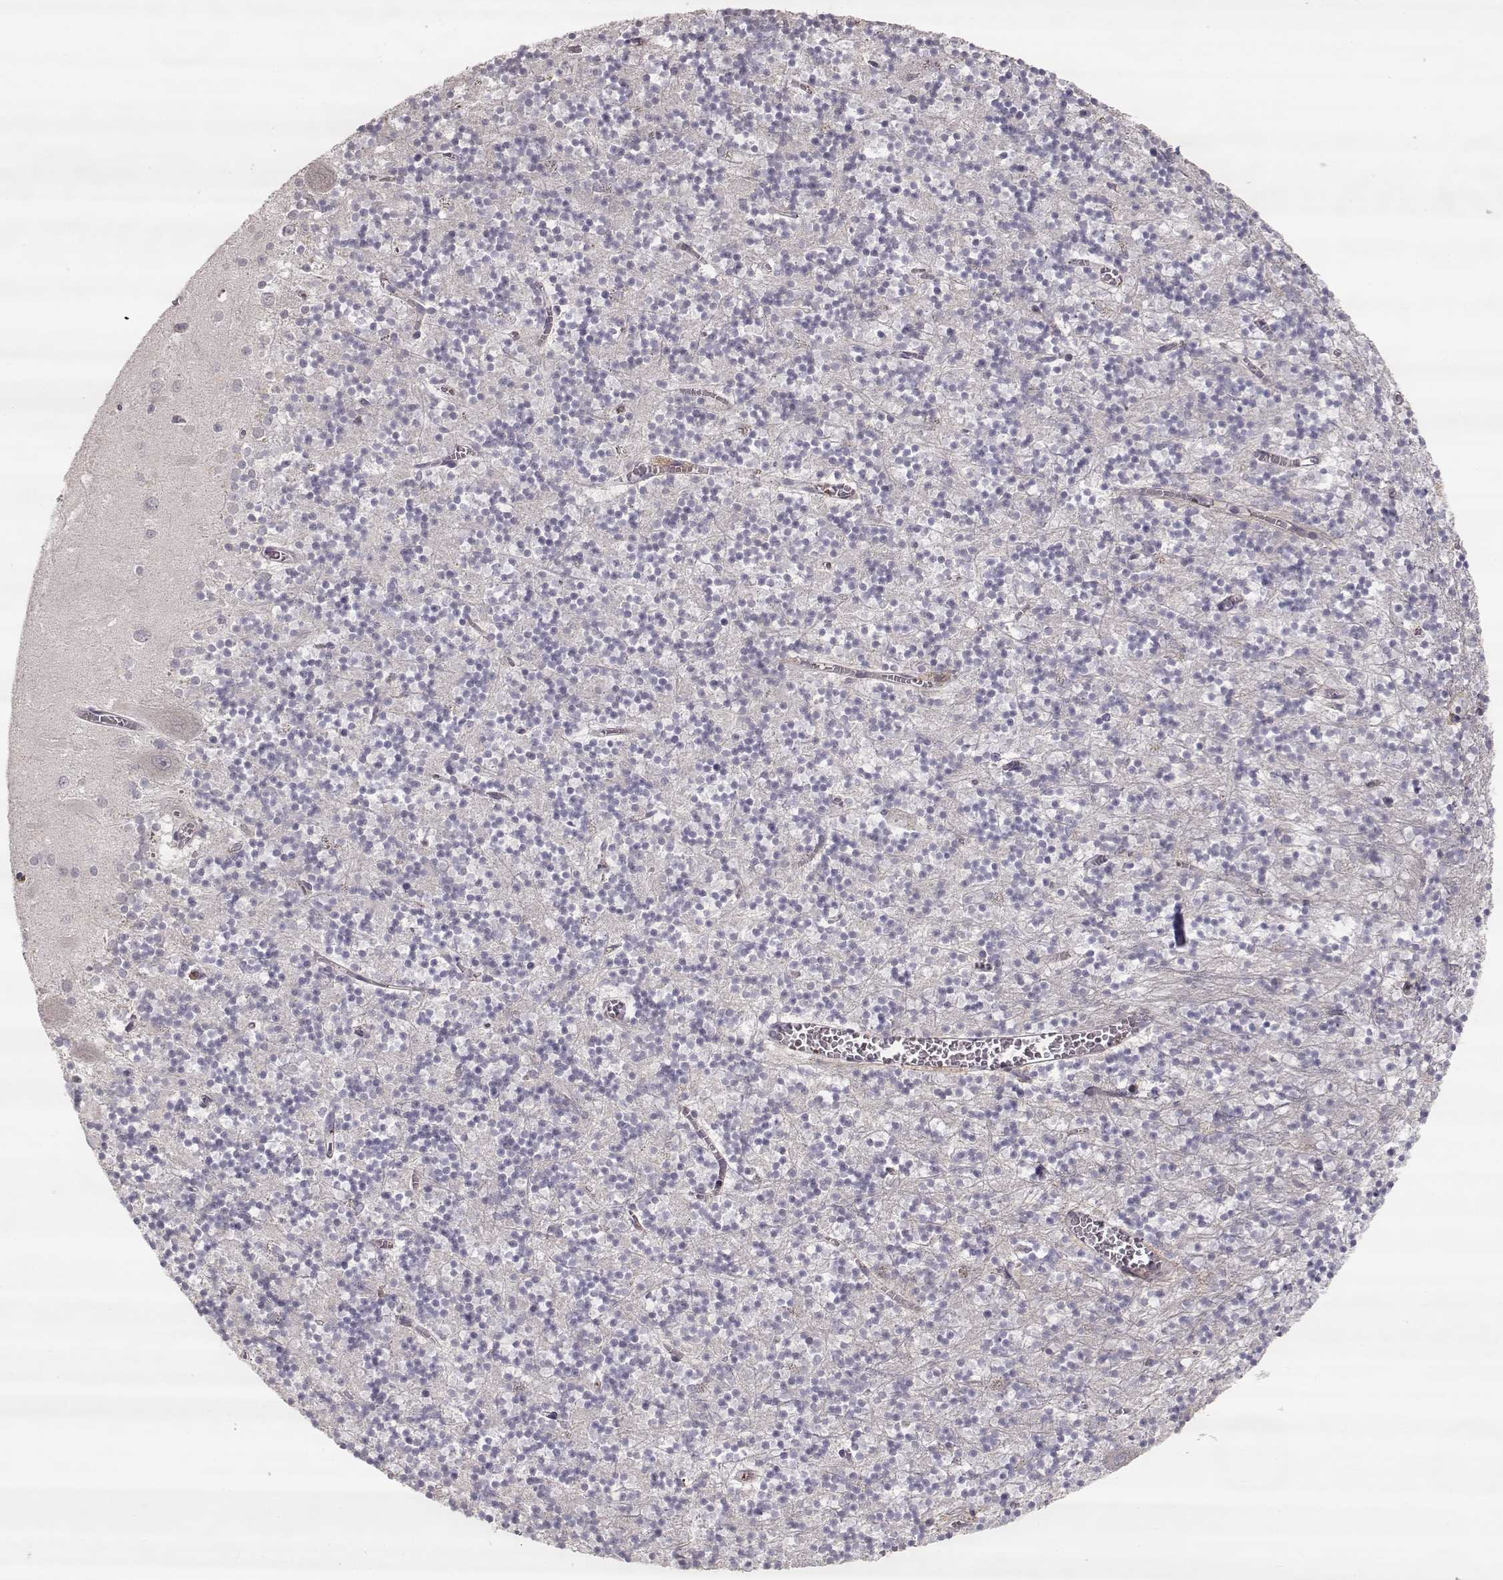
{"staining": {"intensity": "negative", "quantity": "none", "location": "none"}, "tissue": "cerebellum", "cell_type": "Cells in granular layer", "image_type": "normal", "snomed": [{"axis": "morphology", "description": "Normal tissue, NOS"}, {"axis": "topography", "description": "Cerebellum"}], "caption": "The IHC histopathology image has no significant positivity in cells in granular layer of cerebellum.", "gene": "PNMT", "patient": {"sex": "female", "age": 64}}